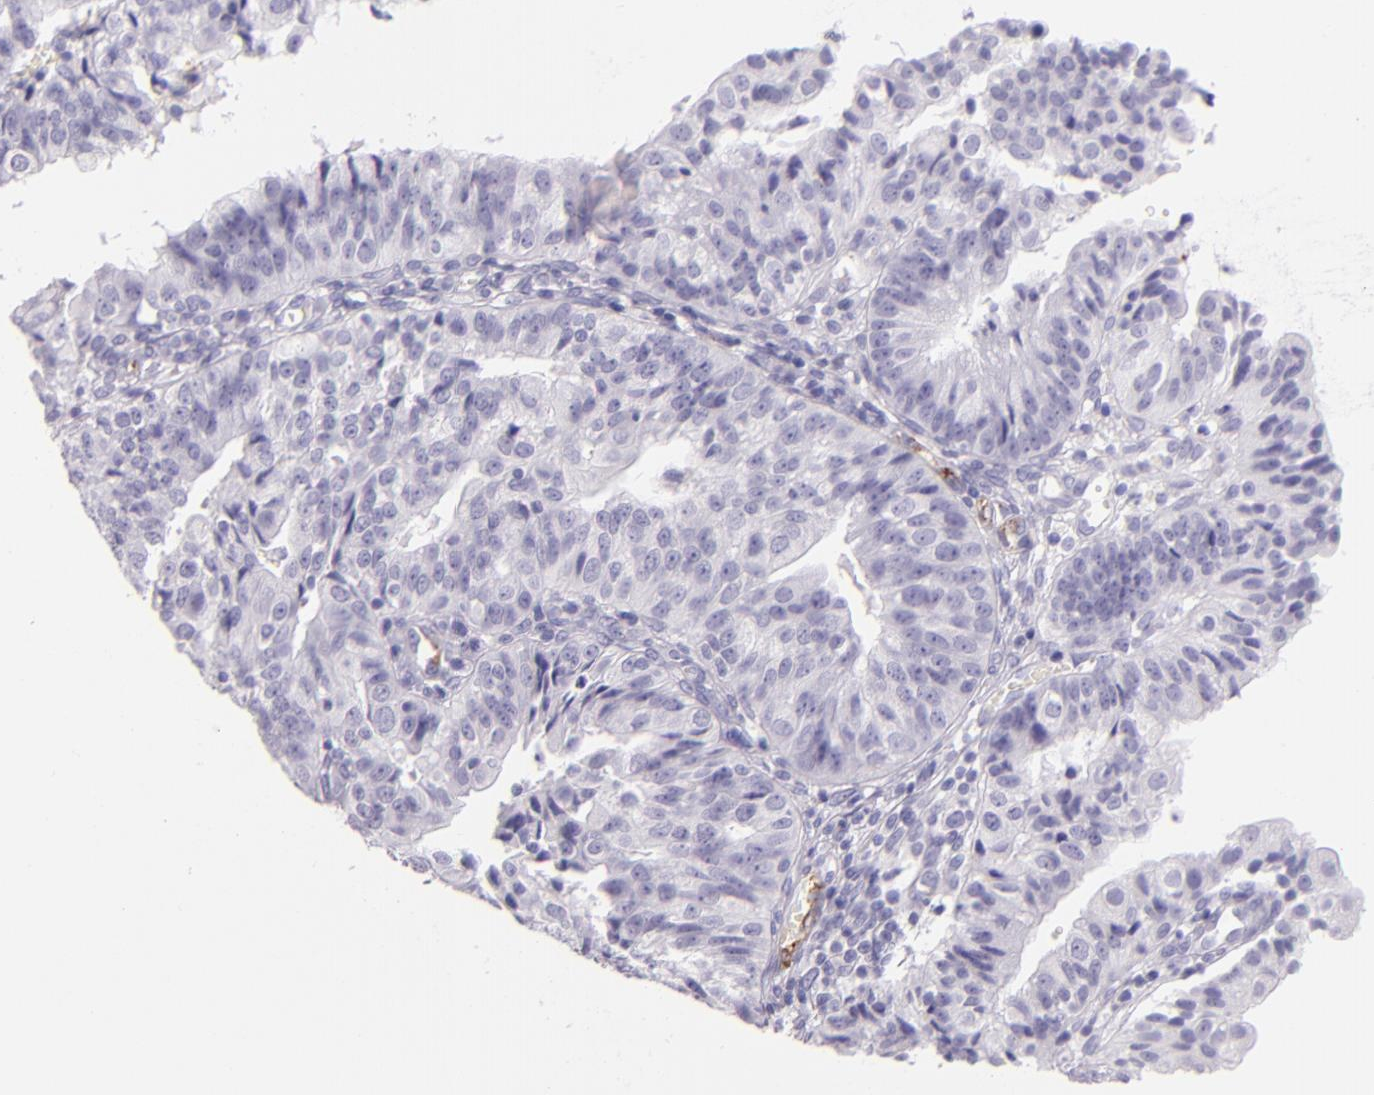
{"staining": {"intensity": "negative", "quantity": "none", "location": "none"}, "tissue": "endometrial cancer", "cell_type": "Tumor cells", "image_type": "cancer", "snomed": [{"axis": "morphology", "description": "Adenocarcinoma, NOS"}, {"axis": "topography", "description": "Endometrium"}], "caption": "High power microscopy histopathology image of an IHC image of endometrial cancer (adenocarcinoma), revealing no significant staining in tumor cells.", "gene": "SELP", "patient": {"sex": "female", "age": 56}}